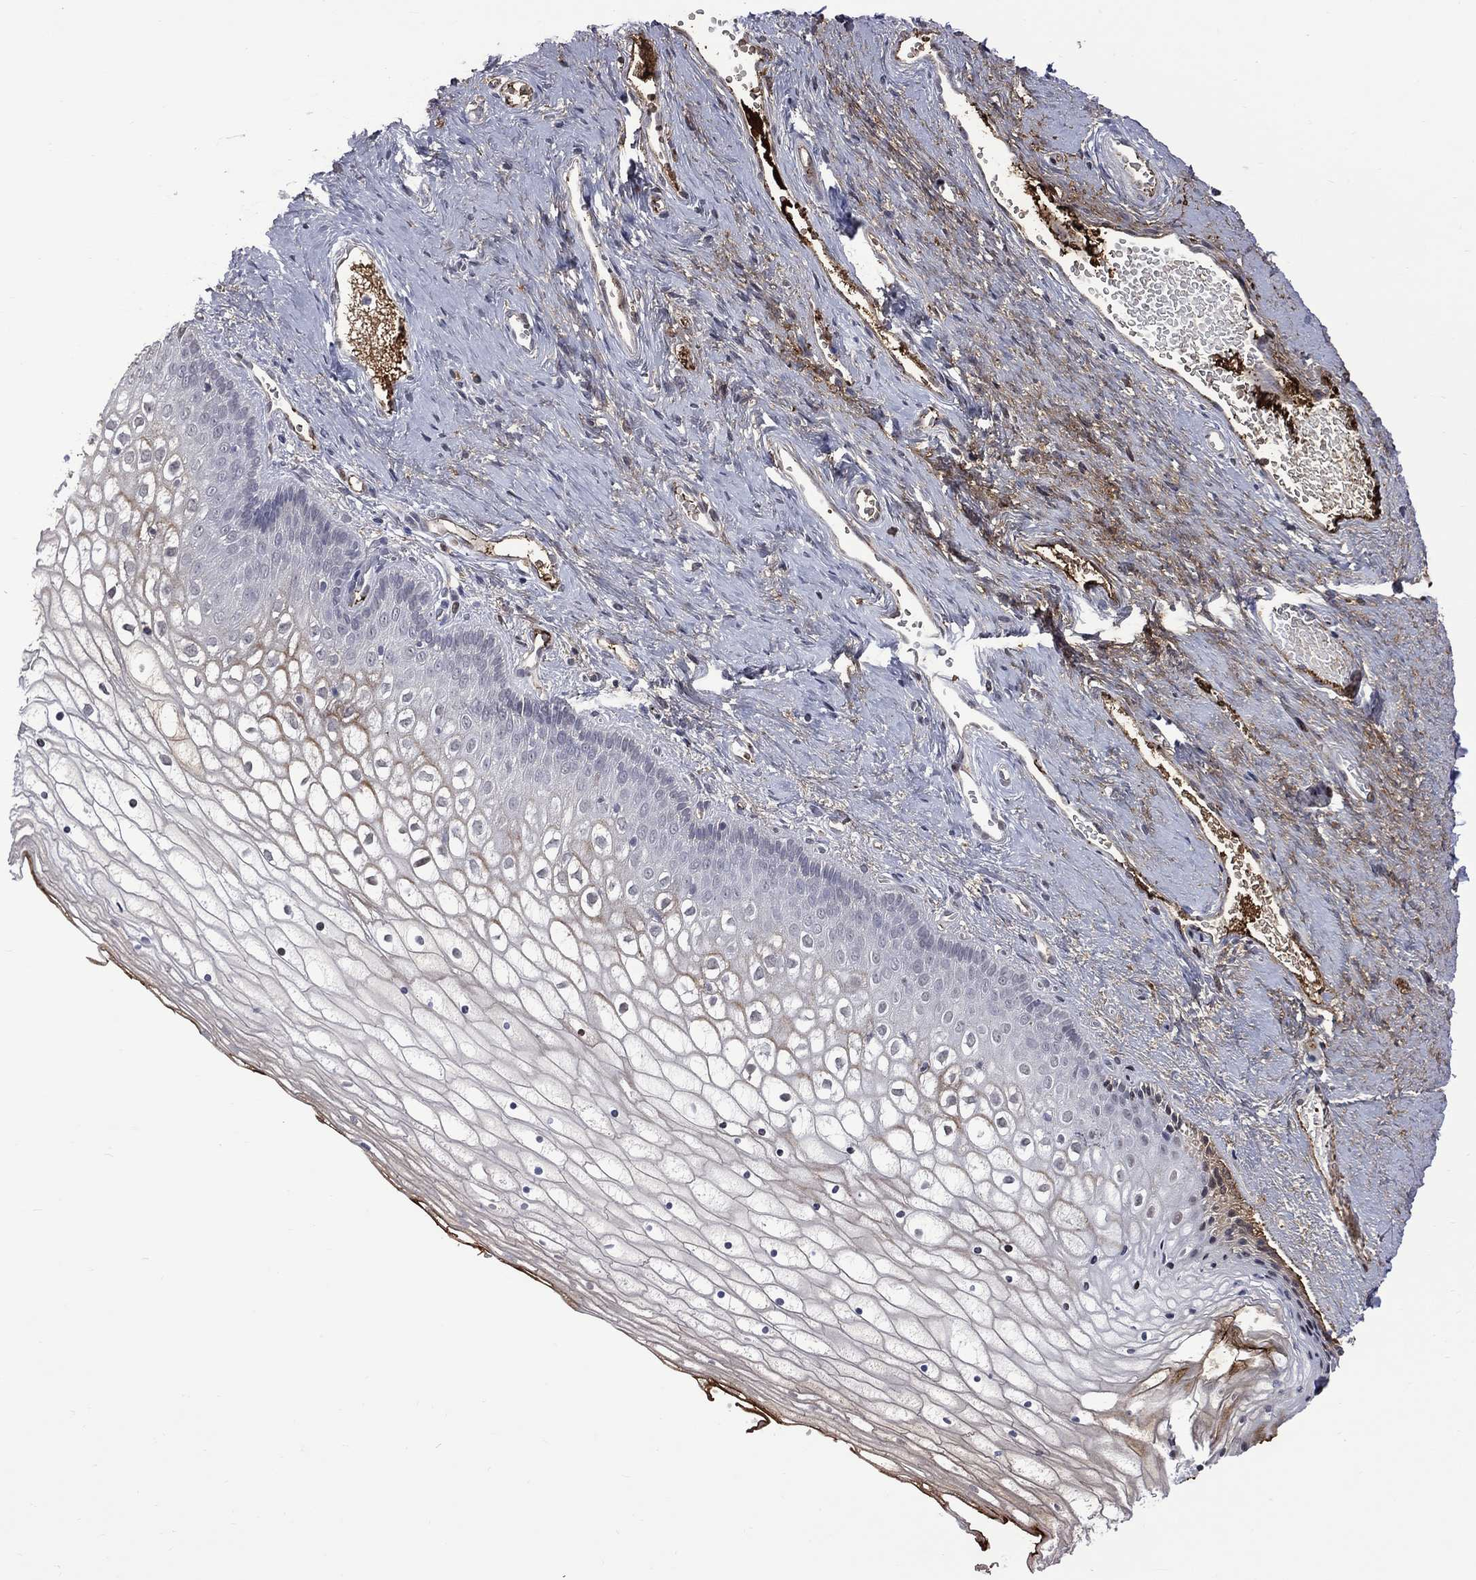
{"staining": {"intensity": "moderate", "quantity": "<25%", "location": "cytoplasmic/membranous"}, "tissue": "vagina", "cell_type": "Squamous epithelial cells", "image_type": "normal", "snomed": [{"axis": "morphology", "description": "Normal tissue, NOS"}, {"axis": "topography", "description": "Vagina"}], "caption": "DAB (3,3'-diaminobenzidine) immunohistochemical staining of normal human vagina displays moderate cytoplasmic/membranous protein positivity in about <25% of squamous epithelial cells.", "gene": "FGG", "patient": {"sex": "female", "age": 32}}